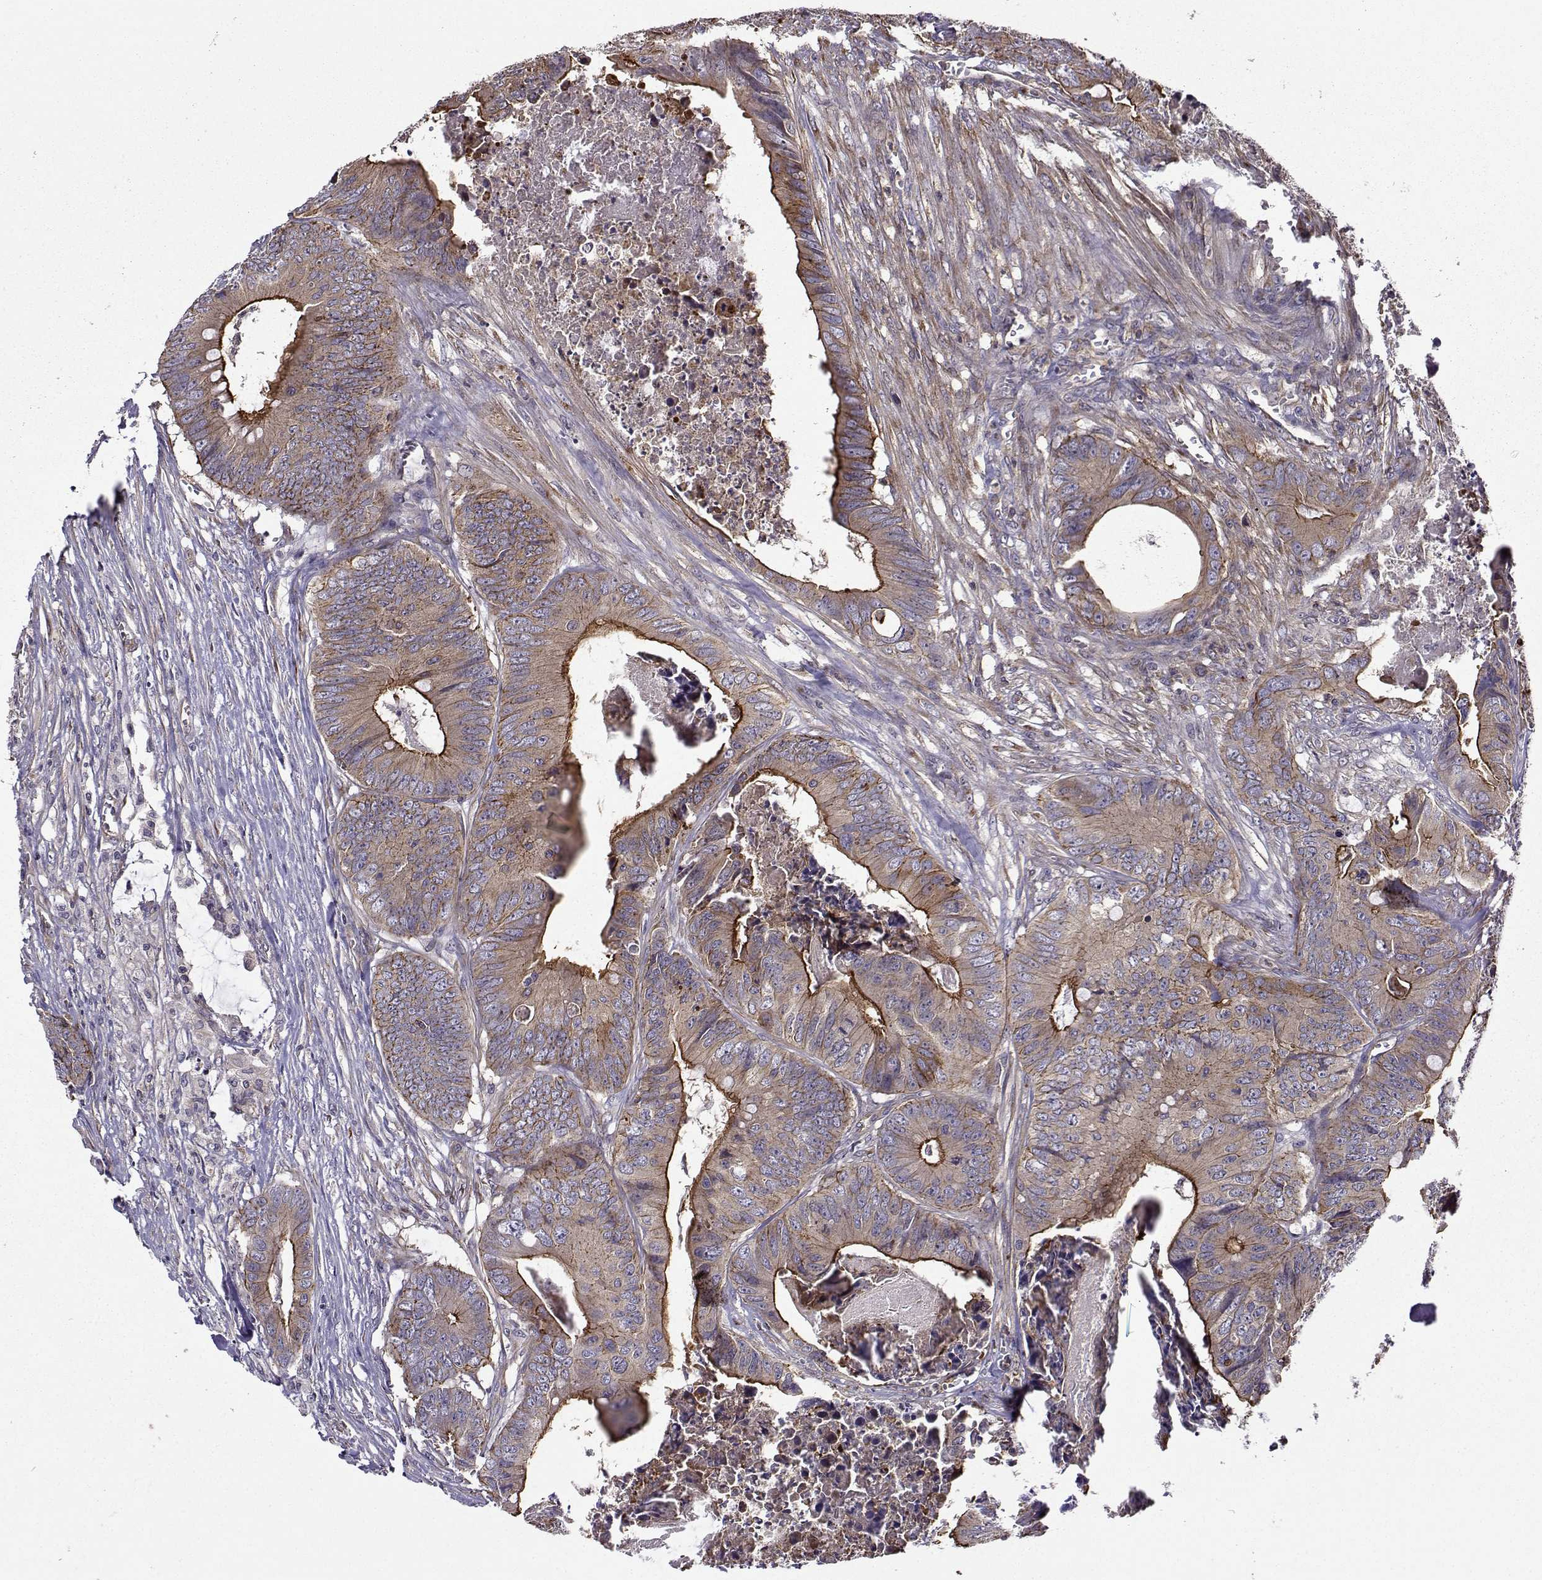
{"staining": {"intensity": "strong", "quantity": "<25%", "location": "cytoplasmic/membranous"}, "tissue": "colorectal cancer", "cell_type": "Tumor cells", "image_type": "cancer", "snomed": [{"axis": "morphology", "description": "Adenocarcinoma, NOS"}, {"axis": "topography", "description": "Colon"}], "caption": "Immunohistochemistry micrograph of neoplastic tissue: human adenocarcinoma (colorectal) stained using immunohistochemistry reveals medium levels of strong protein expression localized specifically in the cytoplasmic/membranous of tumor cells, appearing as a cytoplasmic/membranous brown color.", "gene": "ITGB8", "patient": {"sex": "male", "age": 84}}